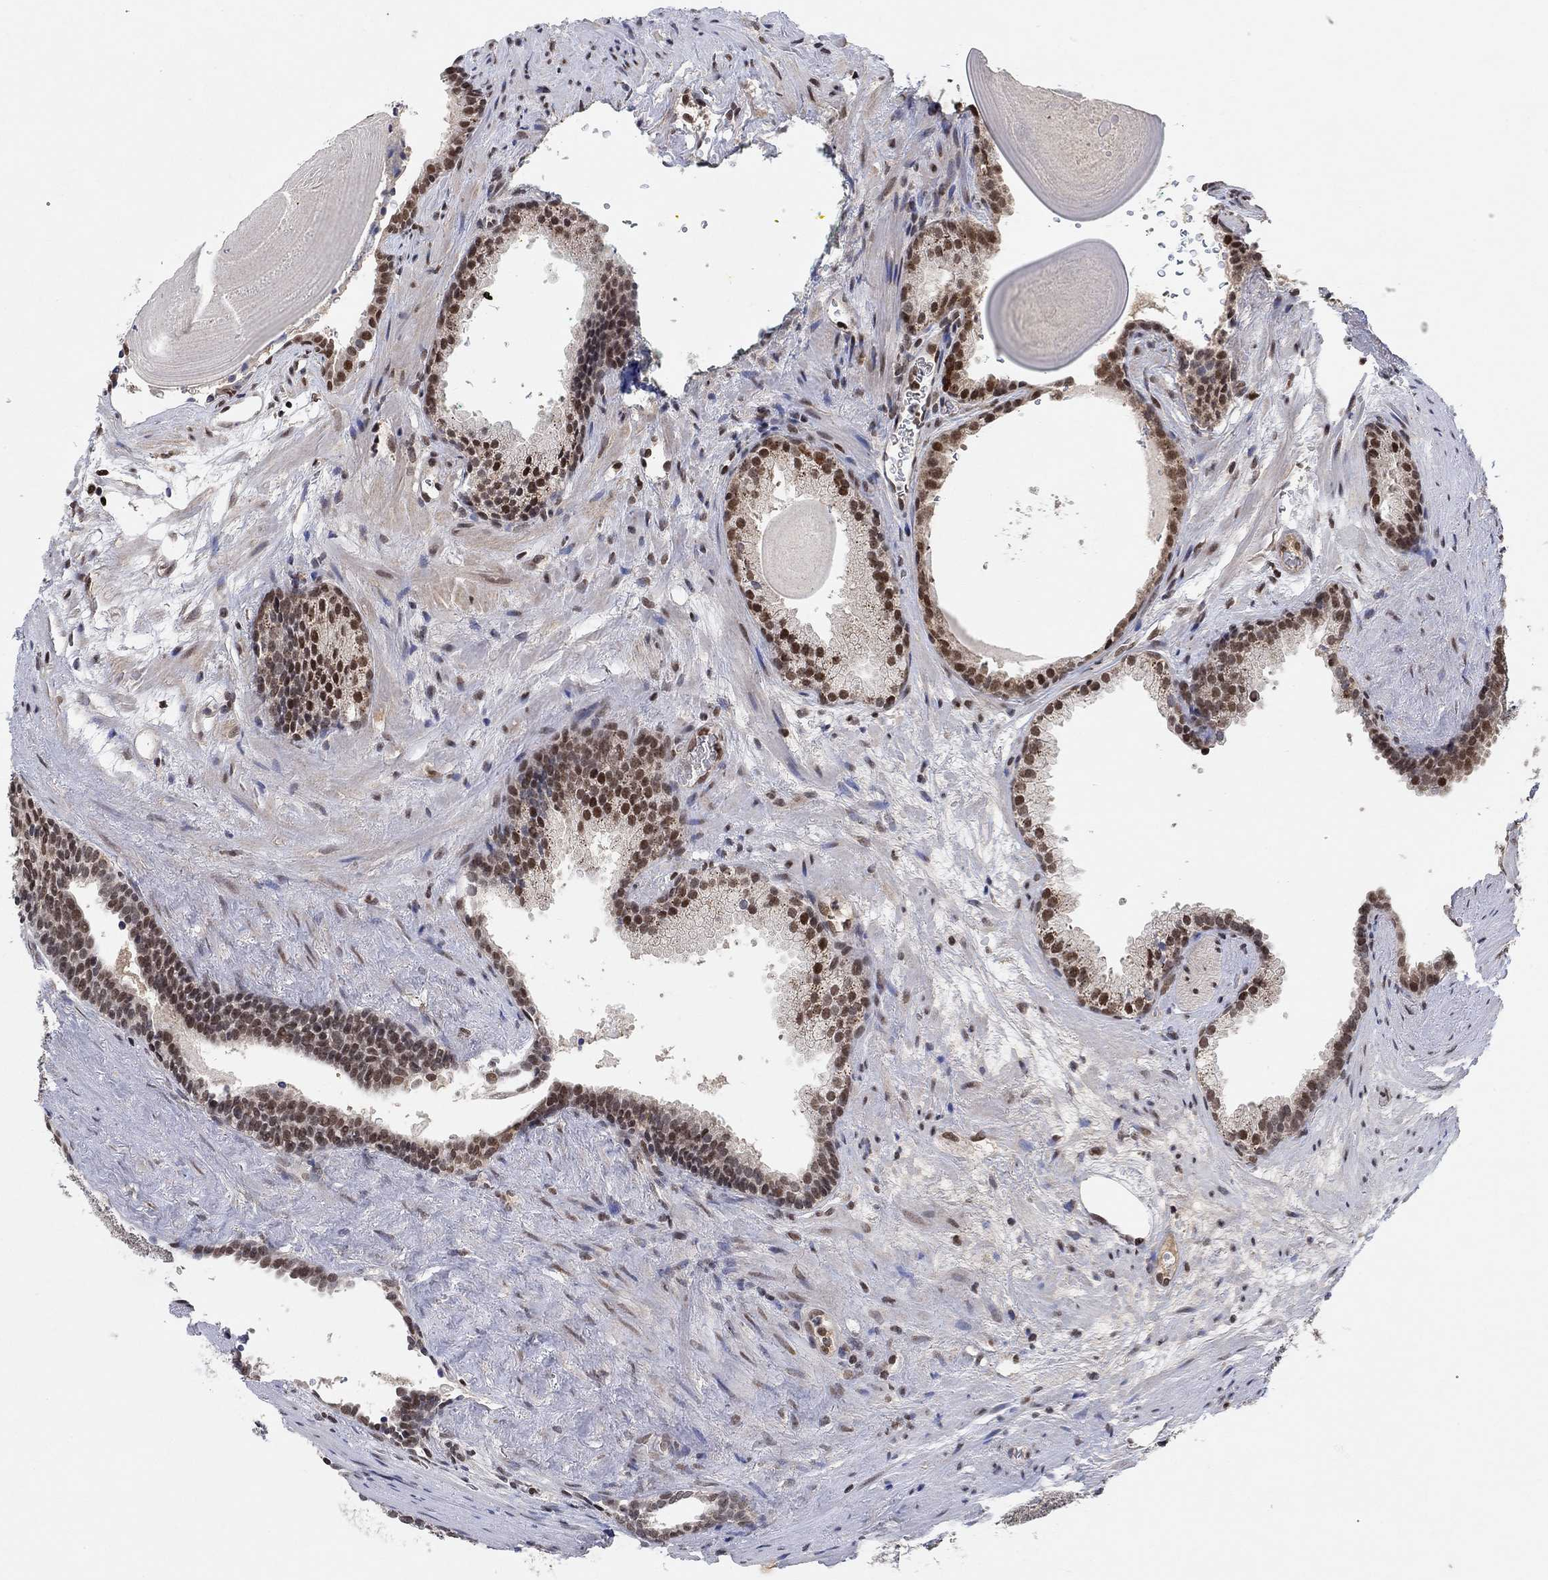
{"staining": {"intensity": "strong", "quantity": "25%-75%", "location": "nuclear"}, "tissue": "prostate cancer", "cell_type": "Tumor cells", "image_type": "cancer", "snomed": [{"axis": "morphology", "description": "Adenocarcinoma, High grade"}, {"axis": "topography", "description": "Prostate and seminal vesicle, NOS"}], "caption": "Immunohistochemistry (IHC) image of human prostate high-grade adenocarcinoma stained for a protein (brown), which displays high levels of strong nuclear positivity in about 25%-75% of tumor cells.", "gene": "THAP8", "patient": {"sex": "male", "age": 62}}